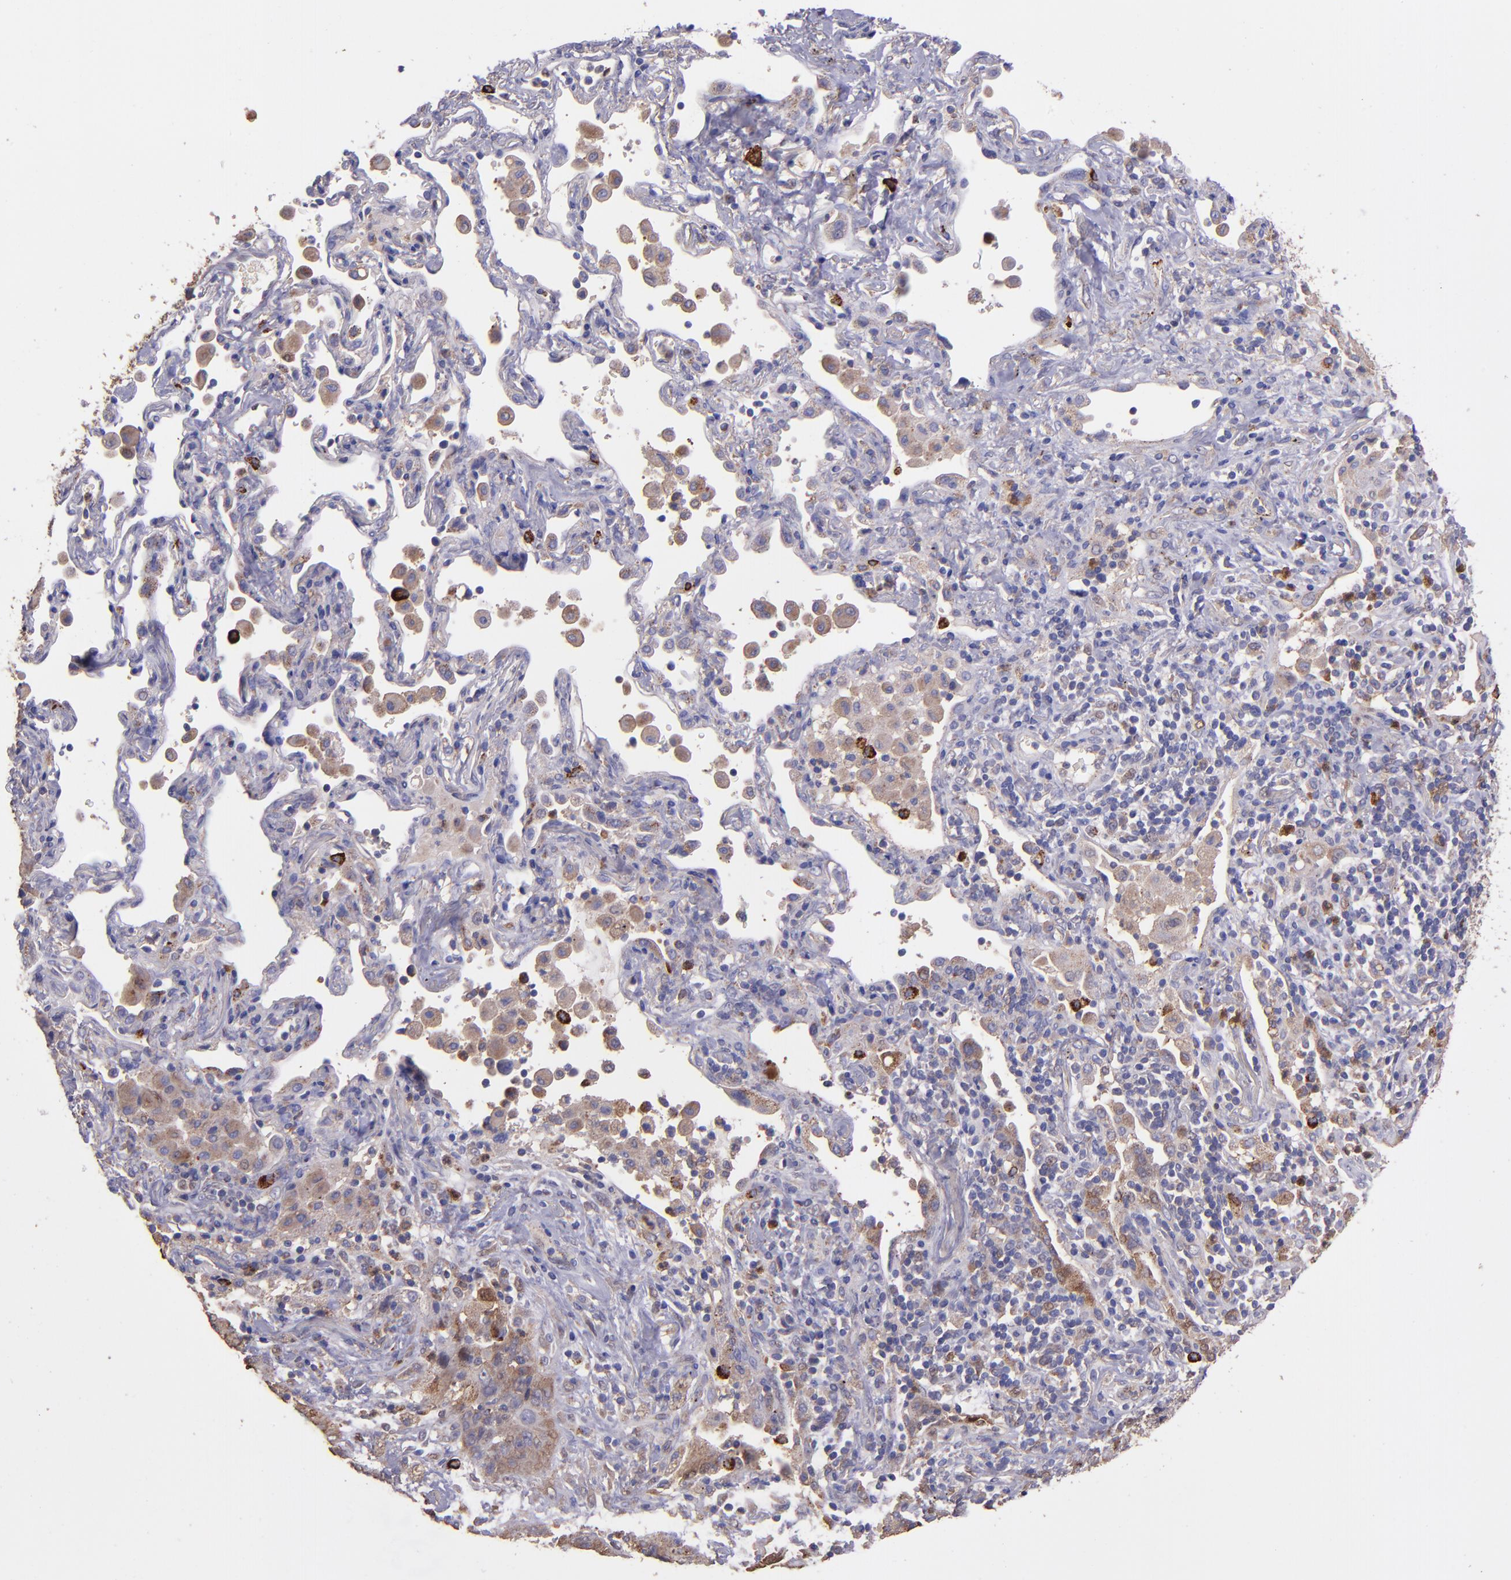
{"staining": {"intensity": "moderate", "quantity": ">75%", "location": "cytoplasmic/membranous"}, "tissue": "lung cancer", "cell_type": "Tumor cells", "image_type": "cancer", "snomed": [{"axis": "morphology", "description": "Squamous cell carcinoma, NOS"}, {"axis": "topography", "description": "Lung"}], "caption": "Approximately >75% of tumor cells in squamous cell carcinoma (lung) demonstrate moderate cytoplasmic/membranous protein staining as visualized by brown immunohistochemical staining.", "gene": "WASHC1", "patient": {"sex": "female", "age": 67}}